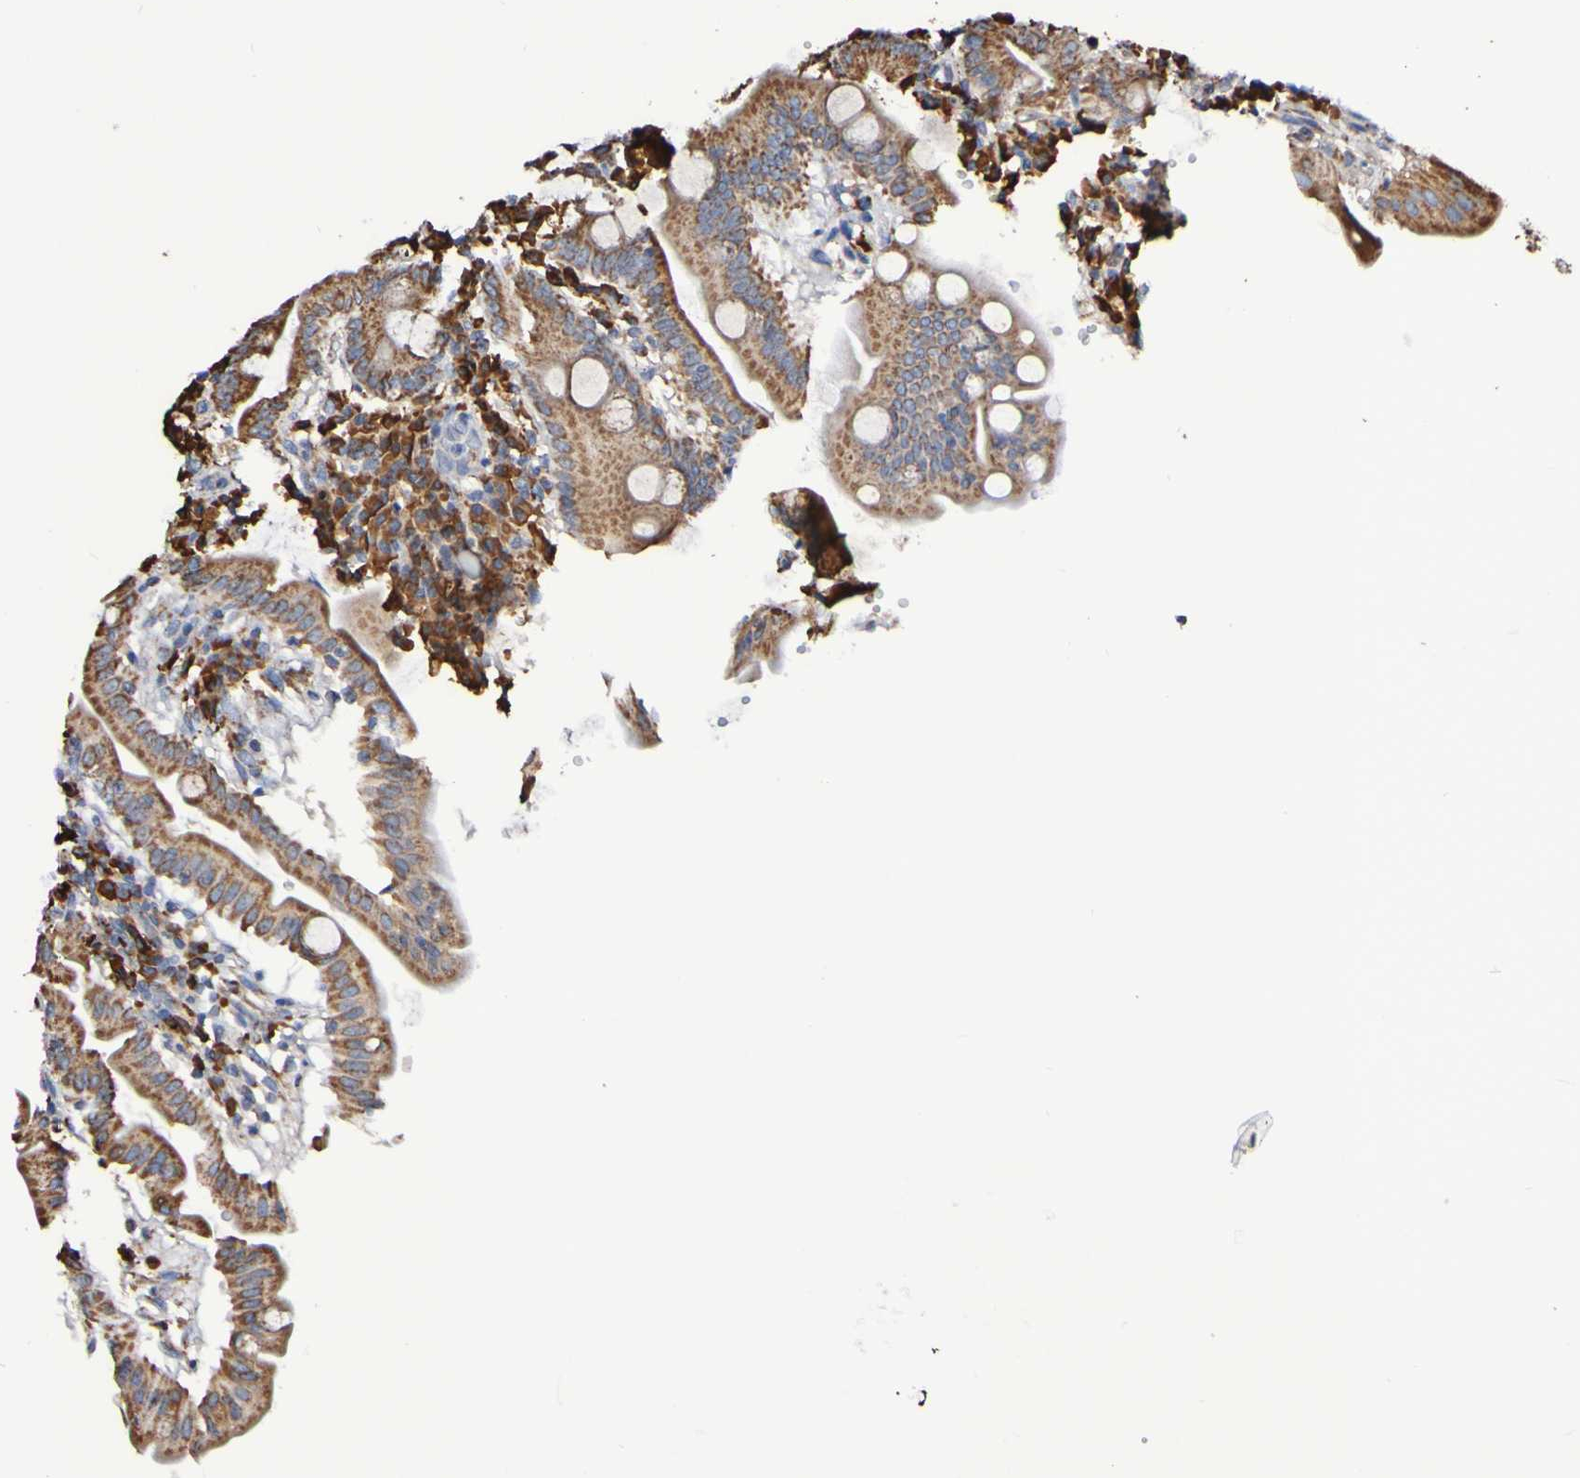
{"staining": {"intensity": "strong", "quantity": ">75%", "location": "cytoplasmic/membranous"}, "tissue": "duodenum", "cell_type": "Glandular cells", "image_type": "normal", "snomed": [{"axis": "morphology", "description": "Normal tissue, NOS"}, {"axis": "topography", "description": "Duodenum"}], "caption": "Immunohistochemistry (IHC) image of unremarkable duodenum: duodenum stained using IHC shows high levels of strong protein expression localized specifically in the cytoplasmic/membranous of glandular cells, appearing as a cytoplasmic/membranous brown color.", "gene": "IL18R1", "patient": {"sex": "male", "age": 50}}